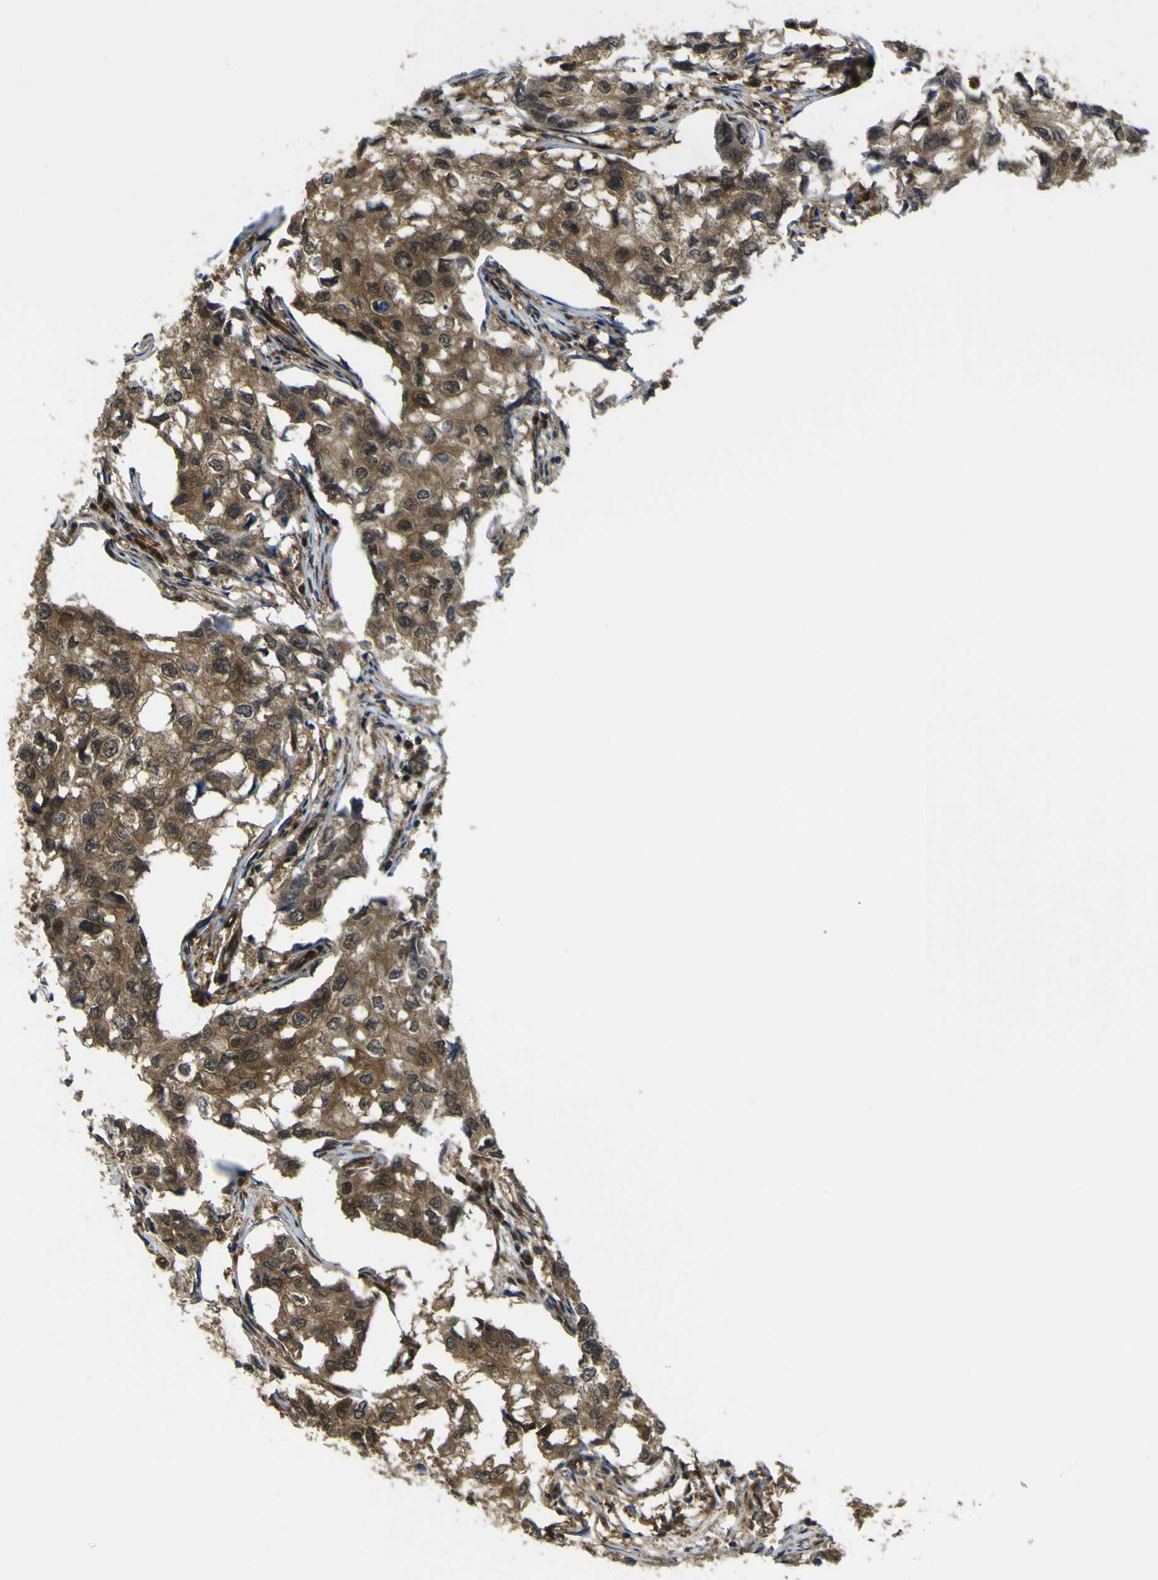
{"staining": {"intensity": "moderate", "quantity": ">75%", "location": "cytoplasmic/membranous,nuclear"}, "tissue": "breast cancer", "cell_type": "Tumor cells", "image_type": "cancer", "snomed": [{"axis": "morphology", "description": "Duct carcinoma"}, {"axis": "topography", "description": "Breast"}], "caption": "Immunohistochemical staining of human breast cancer (infiltrating ductal carcinoma) exhibits medium levels of moderate cytoplasmic/membranous and nuclear protein expression in about >75% of tumor cells.", "gene": "YWHAG", "patient": {"sex": "female", "age": 27}}